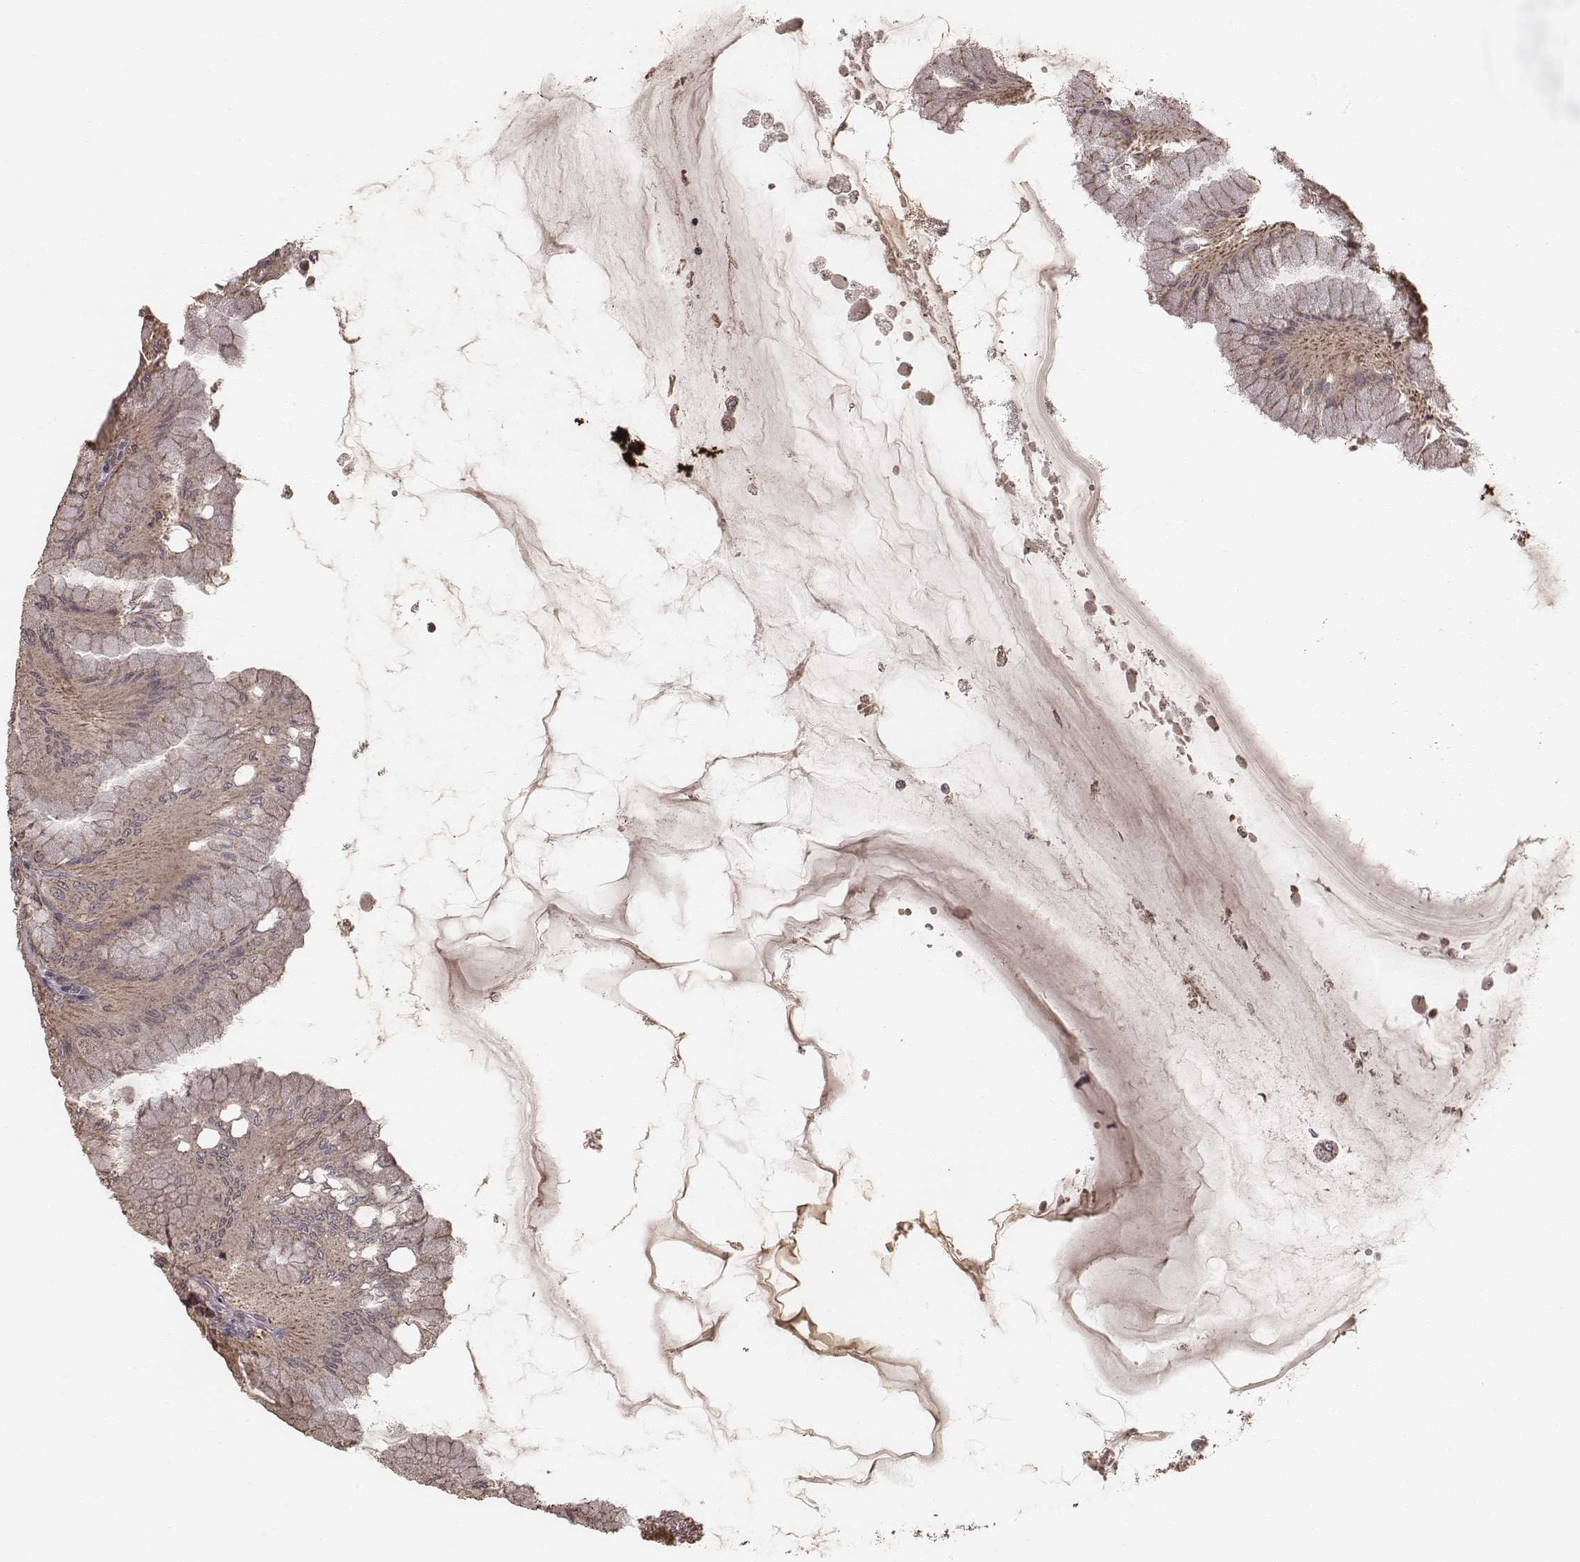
{"staining": {"intensity": "strong", "quantity": ">75%", "location": "cytoplasmic/membranous"}, "tissue": "stomach", "cell_type": "Glandular cells", "image_type": "normal", "snomed": [{"axis": "morphology", "description": "Normal tissue, NOS"}, {"axis": "topography", "description": "Stomach, upper"}], "caption": "This micrograph exhibits normal stomach stained with immunohistochemistry to label a protein in brown. The cytoplasmic/membranous of glandular cells show strong positivity for the protein. Nuclei are counter-stained blue.", "gene": "PDCD2L", "patient": {"sex": "male", "age": 60}}